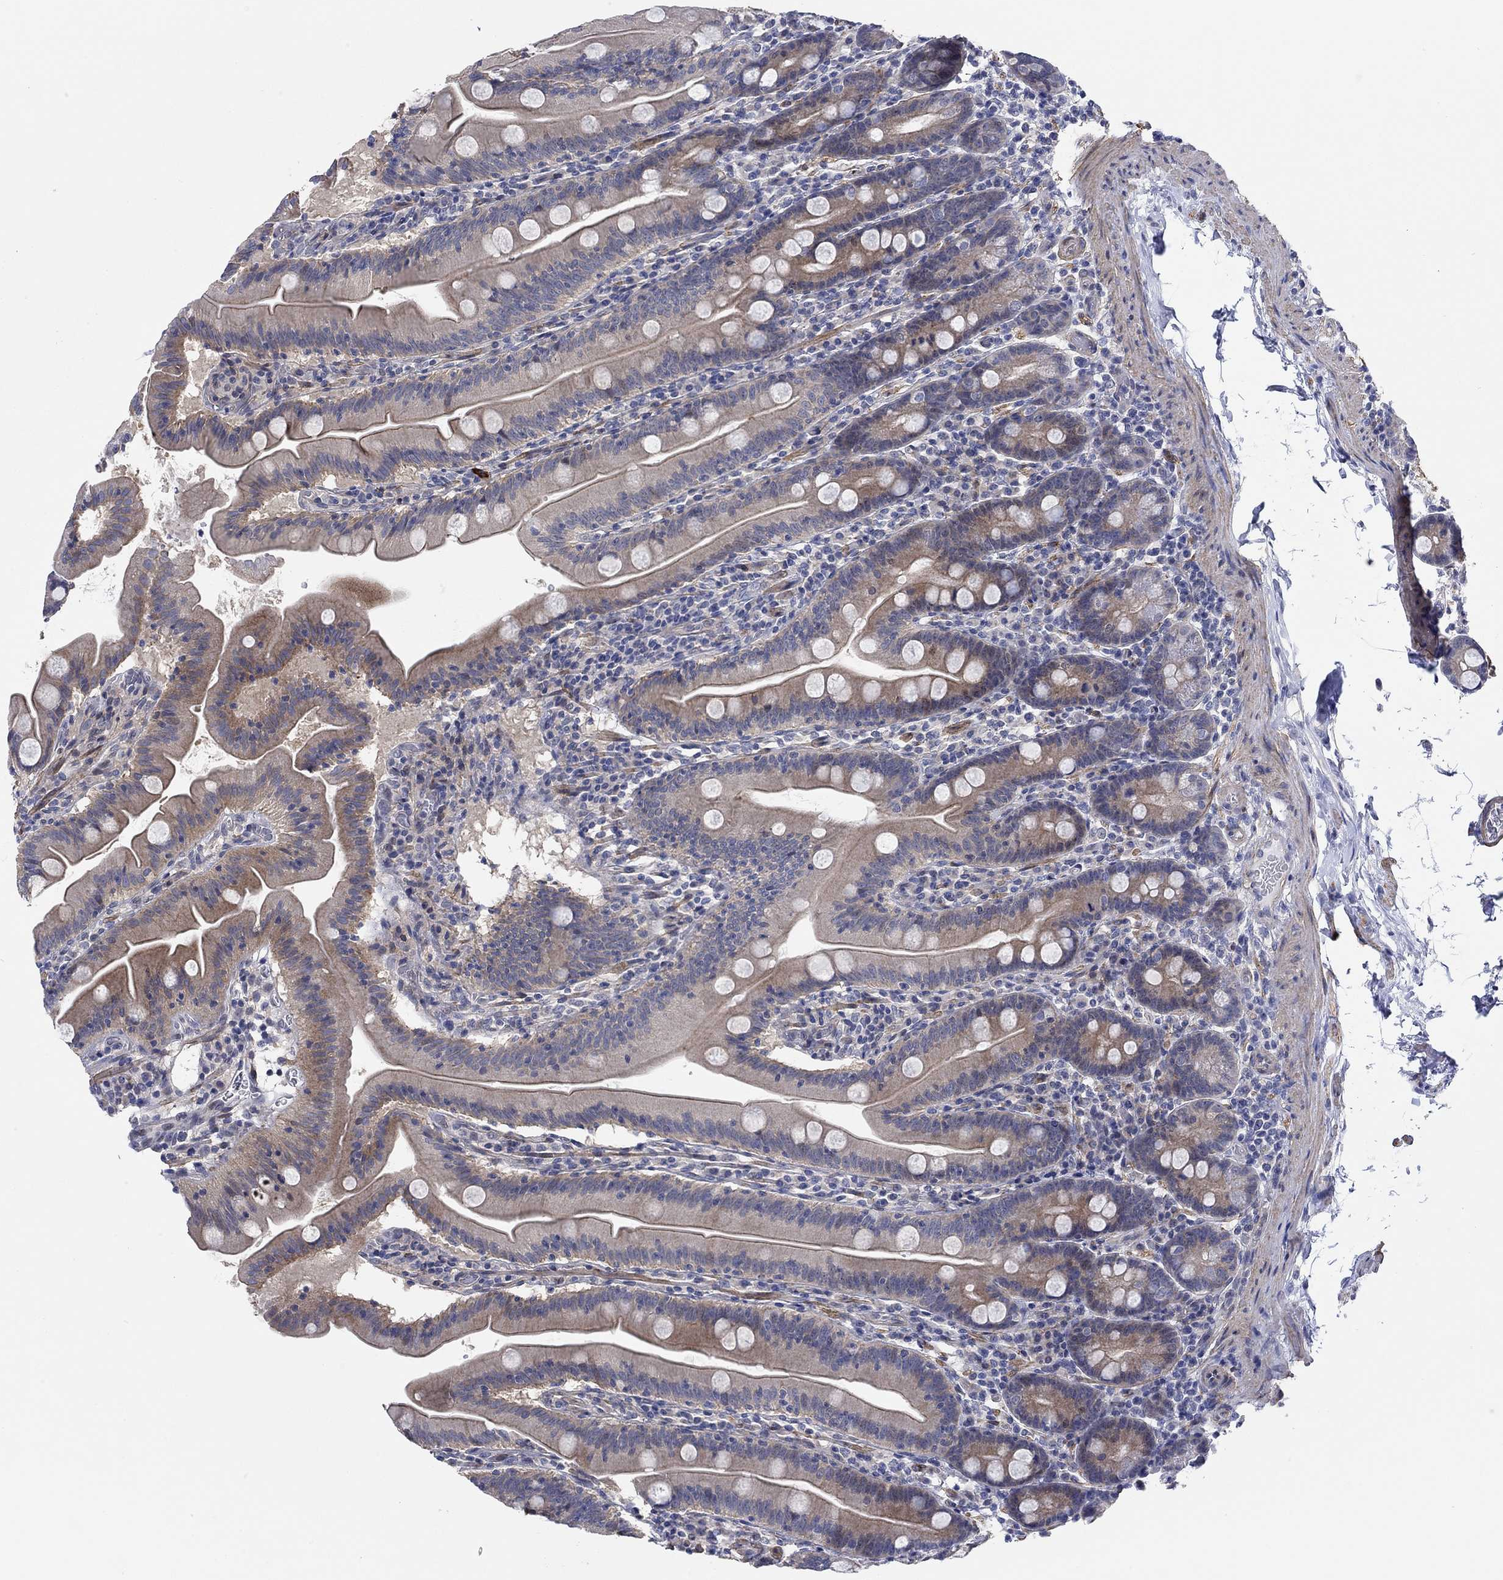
{"staining": {"intensity": "moderate", "quantity": "25%-75%", "location": "cytoplasmic/membranous"}, "tissue": "small intestine", "cell_type": "Glandular cells", "image_type": "normal", "snomed": [{"axis": "morphology", "description": "Normal tissue, NOS"}, {"axis": "topography", "description": "Small intestine"}], "caption": "High-magnification brightfield microscopy of unremarkable small intestine stained with DAB (brown) and counterstained with hematoxylin (blue). glandular cells exhibit moderate cytoplasmic/membranous positivity is seen in approximately25%-75% of cells. (Brightfield microscopy of DAB IHC at high magnification).", "gene": "SCN7A", "patient": {"sex": "male", "age": 37}}